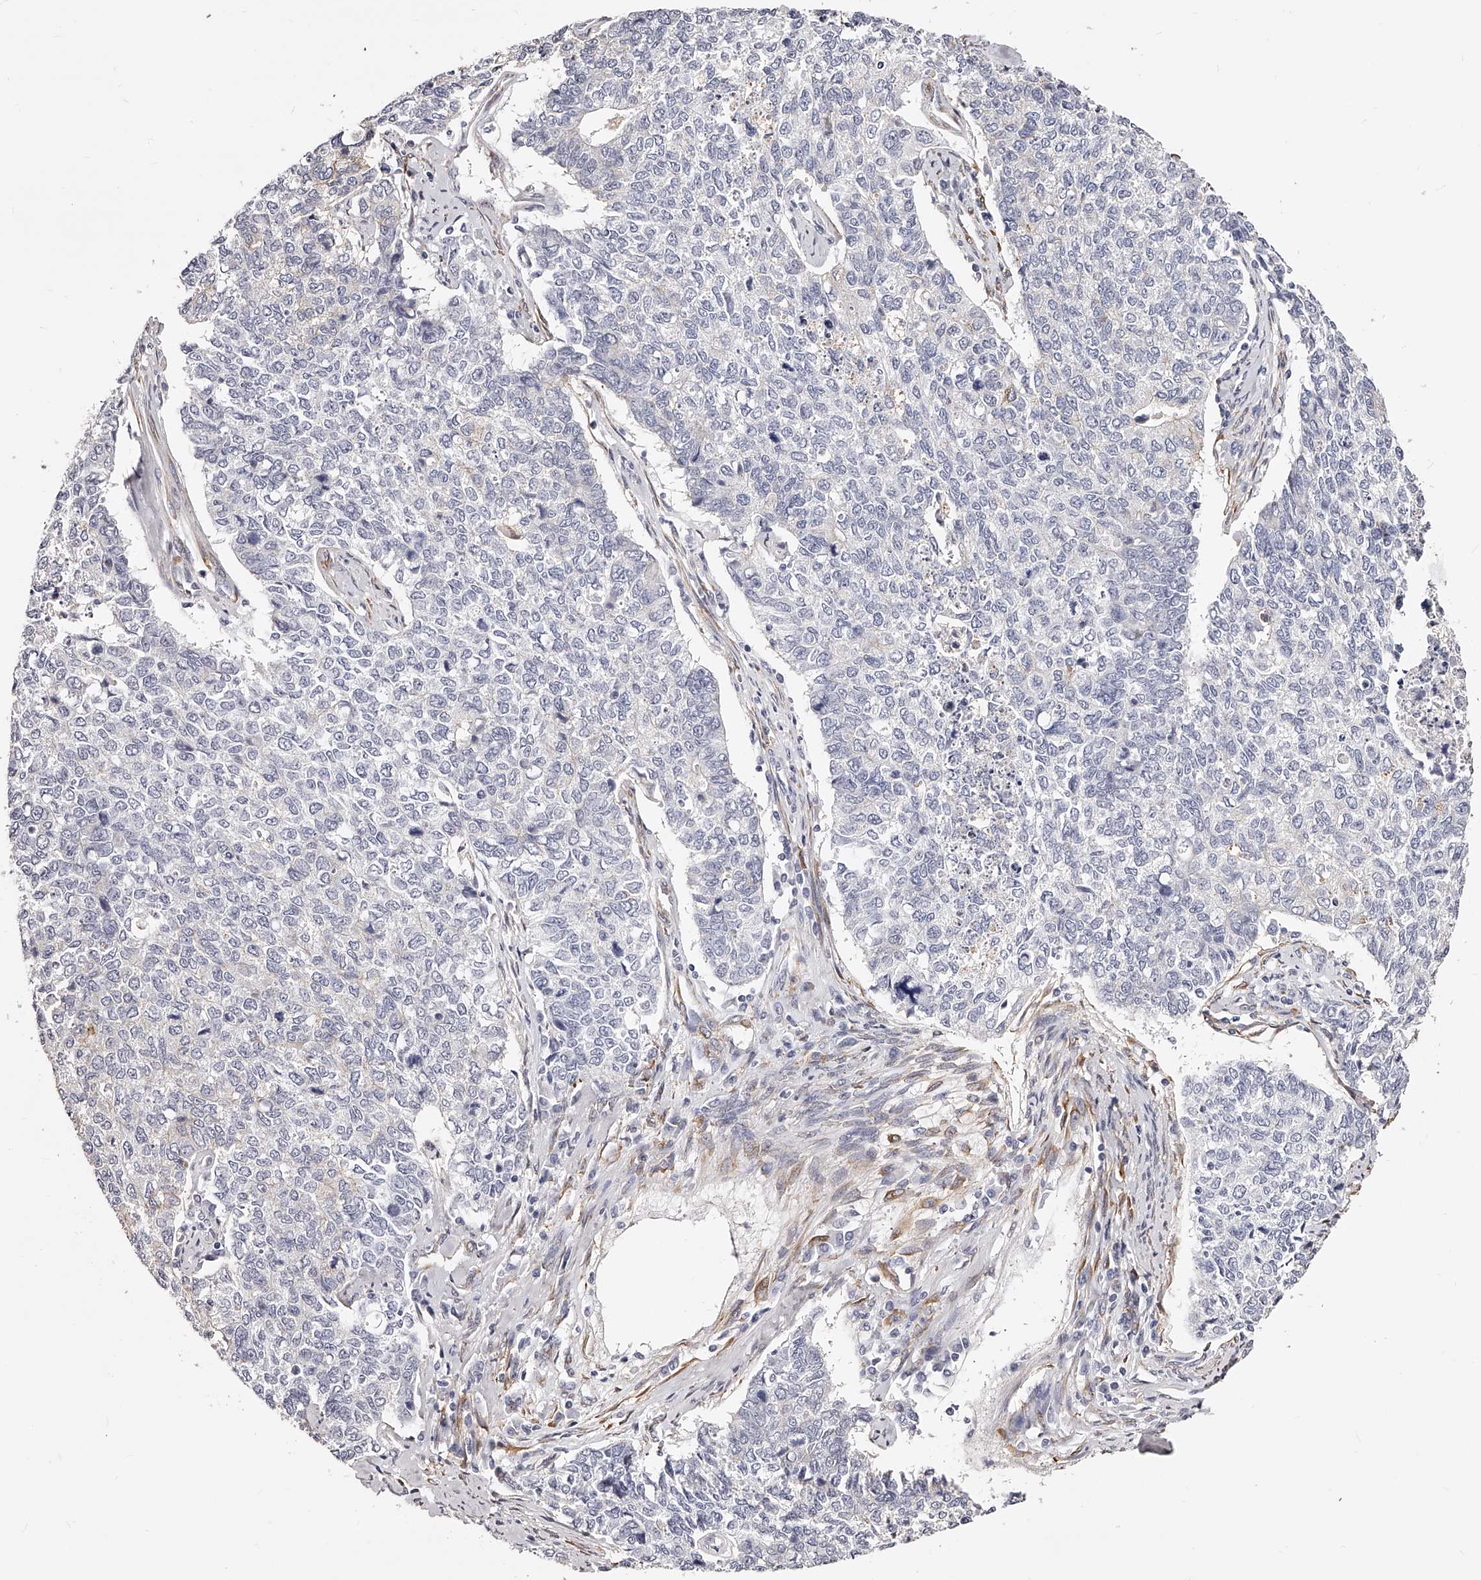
{"staining": {"intensity": "negative", "quantity": "none", "location": "none"}, "tissue": "cervical cancer", "cell_type": "Tumor cells", "image_type": "cancer", "snomed": [{"axis": "morphology", "description": "Squamous cell carcinoma, NOS"}, {"axis": "topography", "description": "Cervix"}], "caption": "High power microscopy micrograph of an immunohistochemistry histopathology image of squamous cell carcinoma (cervical), revealing no significant expression in tumor cells.", "gene": "CD82", "patient": {"sex": "female", "age": 63}}